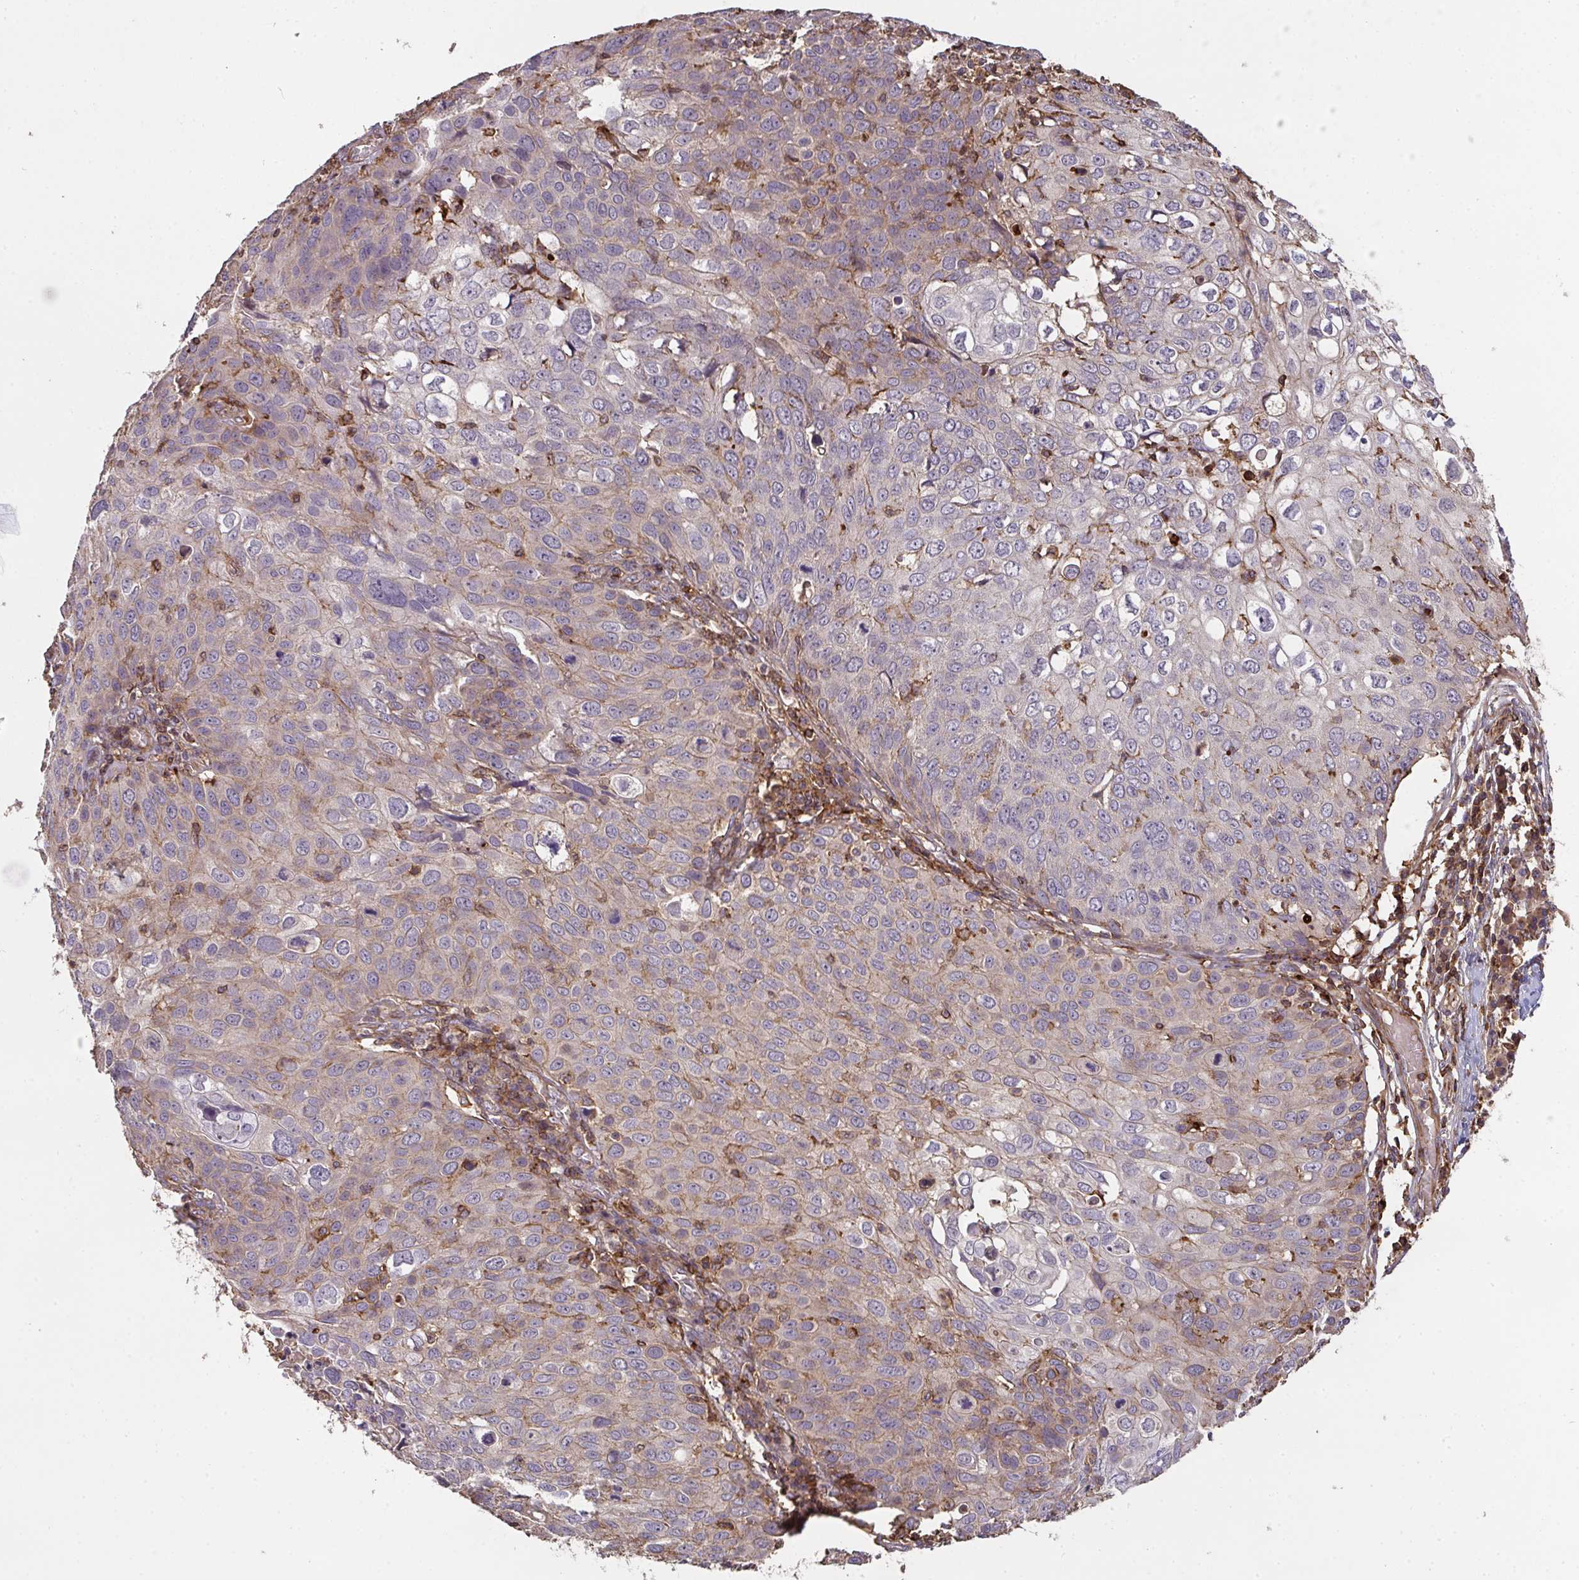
{"staining": {"intensity": "moderate", "quantity": "25%-75%", "location": "cytoplasmic/membranous"}, "tissue": "skin cancer", "cell_type": "Tumor cells", "image_type": "cancer", "snomed": [{"axis": "morphology", "description": "Squamous cell carcinoma, NOS"}, {"axis": "topography", "description": "Skin"}], "caption": "Protein staining of skin cancer tissue reveals moderate cytoplasmic/membranous expression in approximately 25%-75% of tumor cells. Using DAB (brown) and hematoxylin (blue) stains, captured at high magnification using brightfield microscopy.", "gene": "TNMD", "patient": {"sex": "male", "age": 87}}